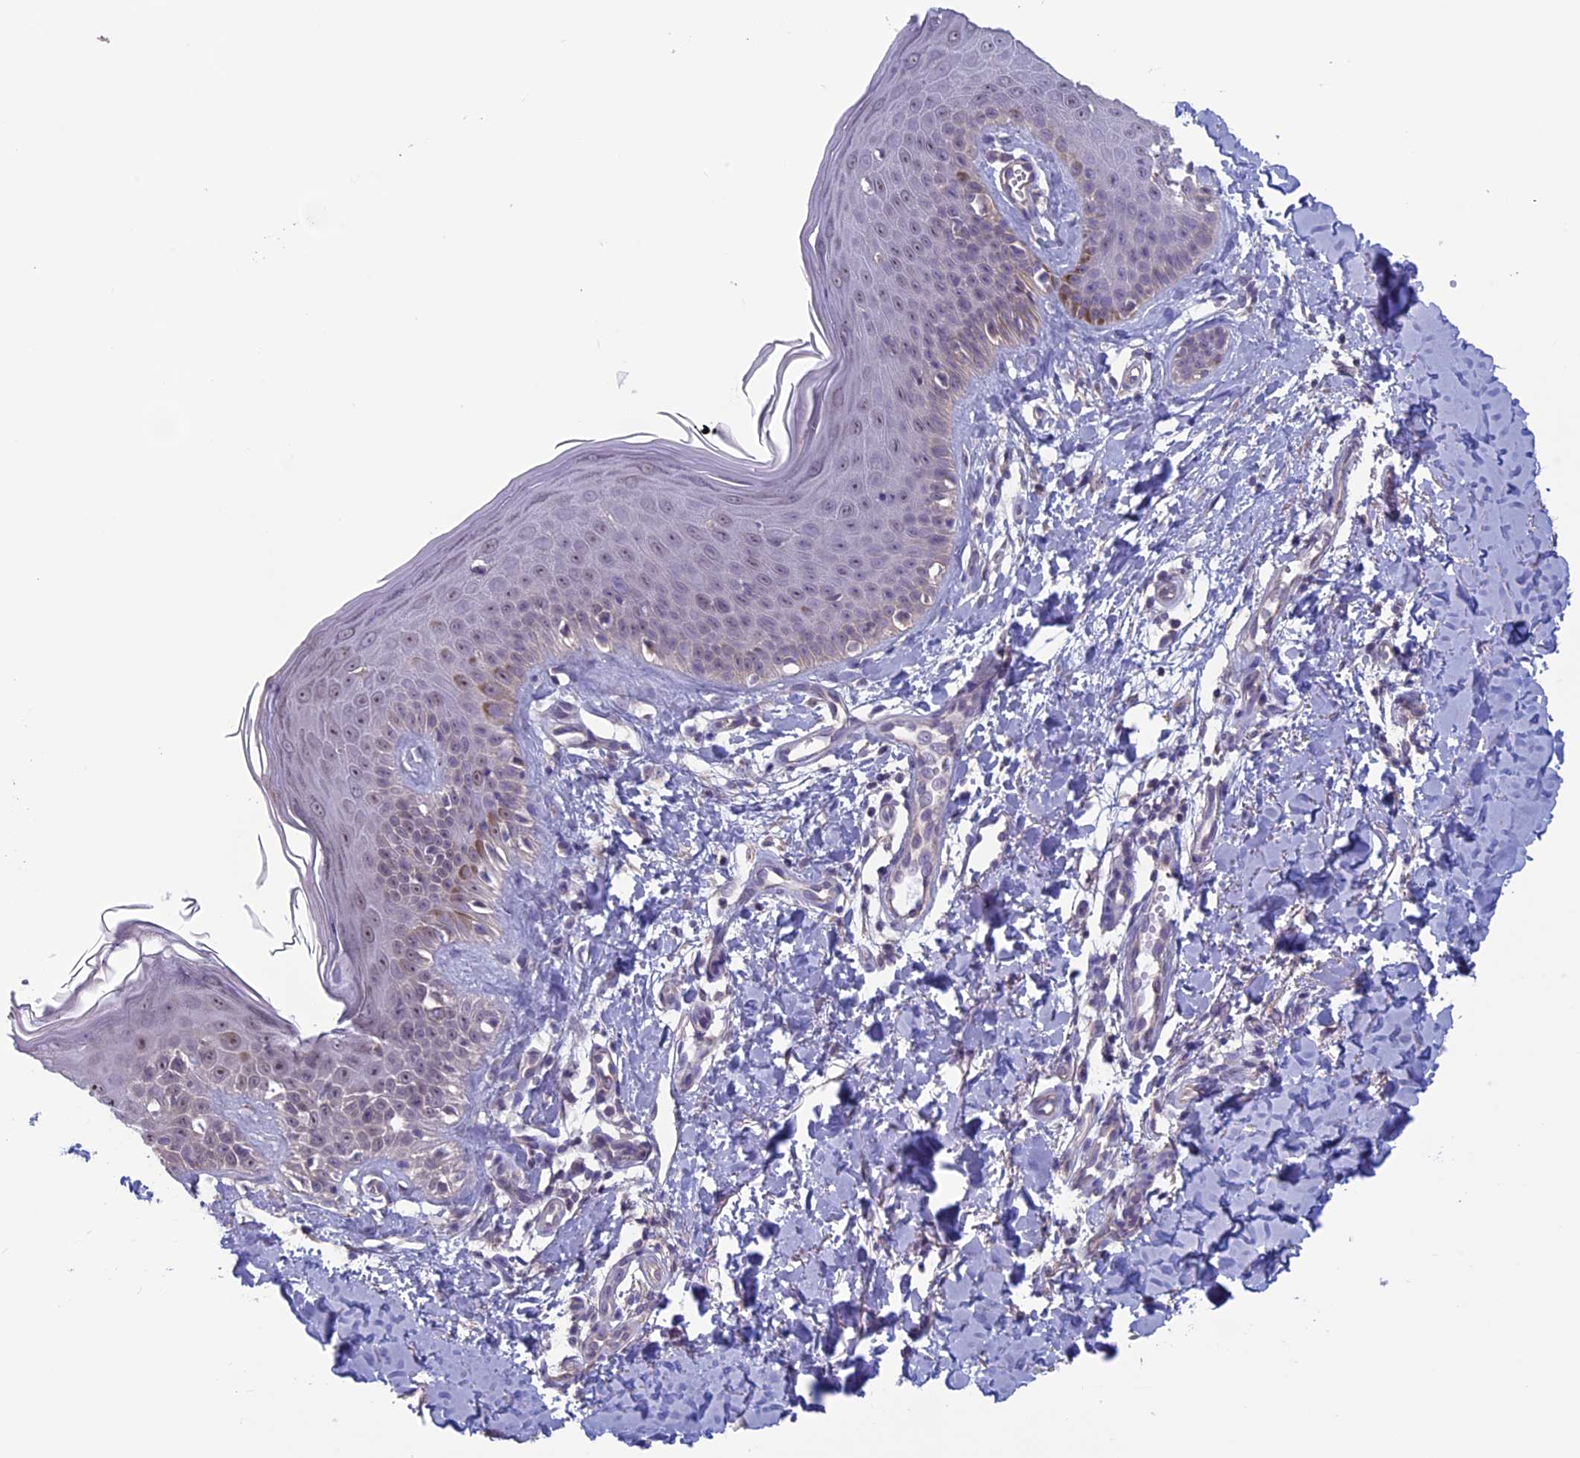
{"staining": {"intensity": "negative", "quantity": "none", "location": "none"}, "tissue": "skin", "cell_type": "Fibroblasts", "image_type": "normal", "snomed": [{"axis": "morphology", "description": "Normal tissue, NOS"}, {"axis": "topography", "description": "Skin"}], "caption": "Human skin stained for a protein using immunohistochemistry demonstrates no positivity in fibroblasts.", "gene": "SLC1A6", "patient": {"sex": "male", "age": 52}}